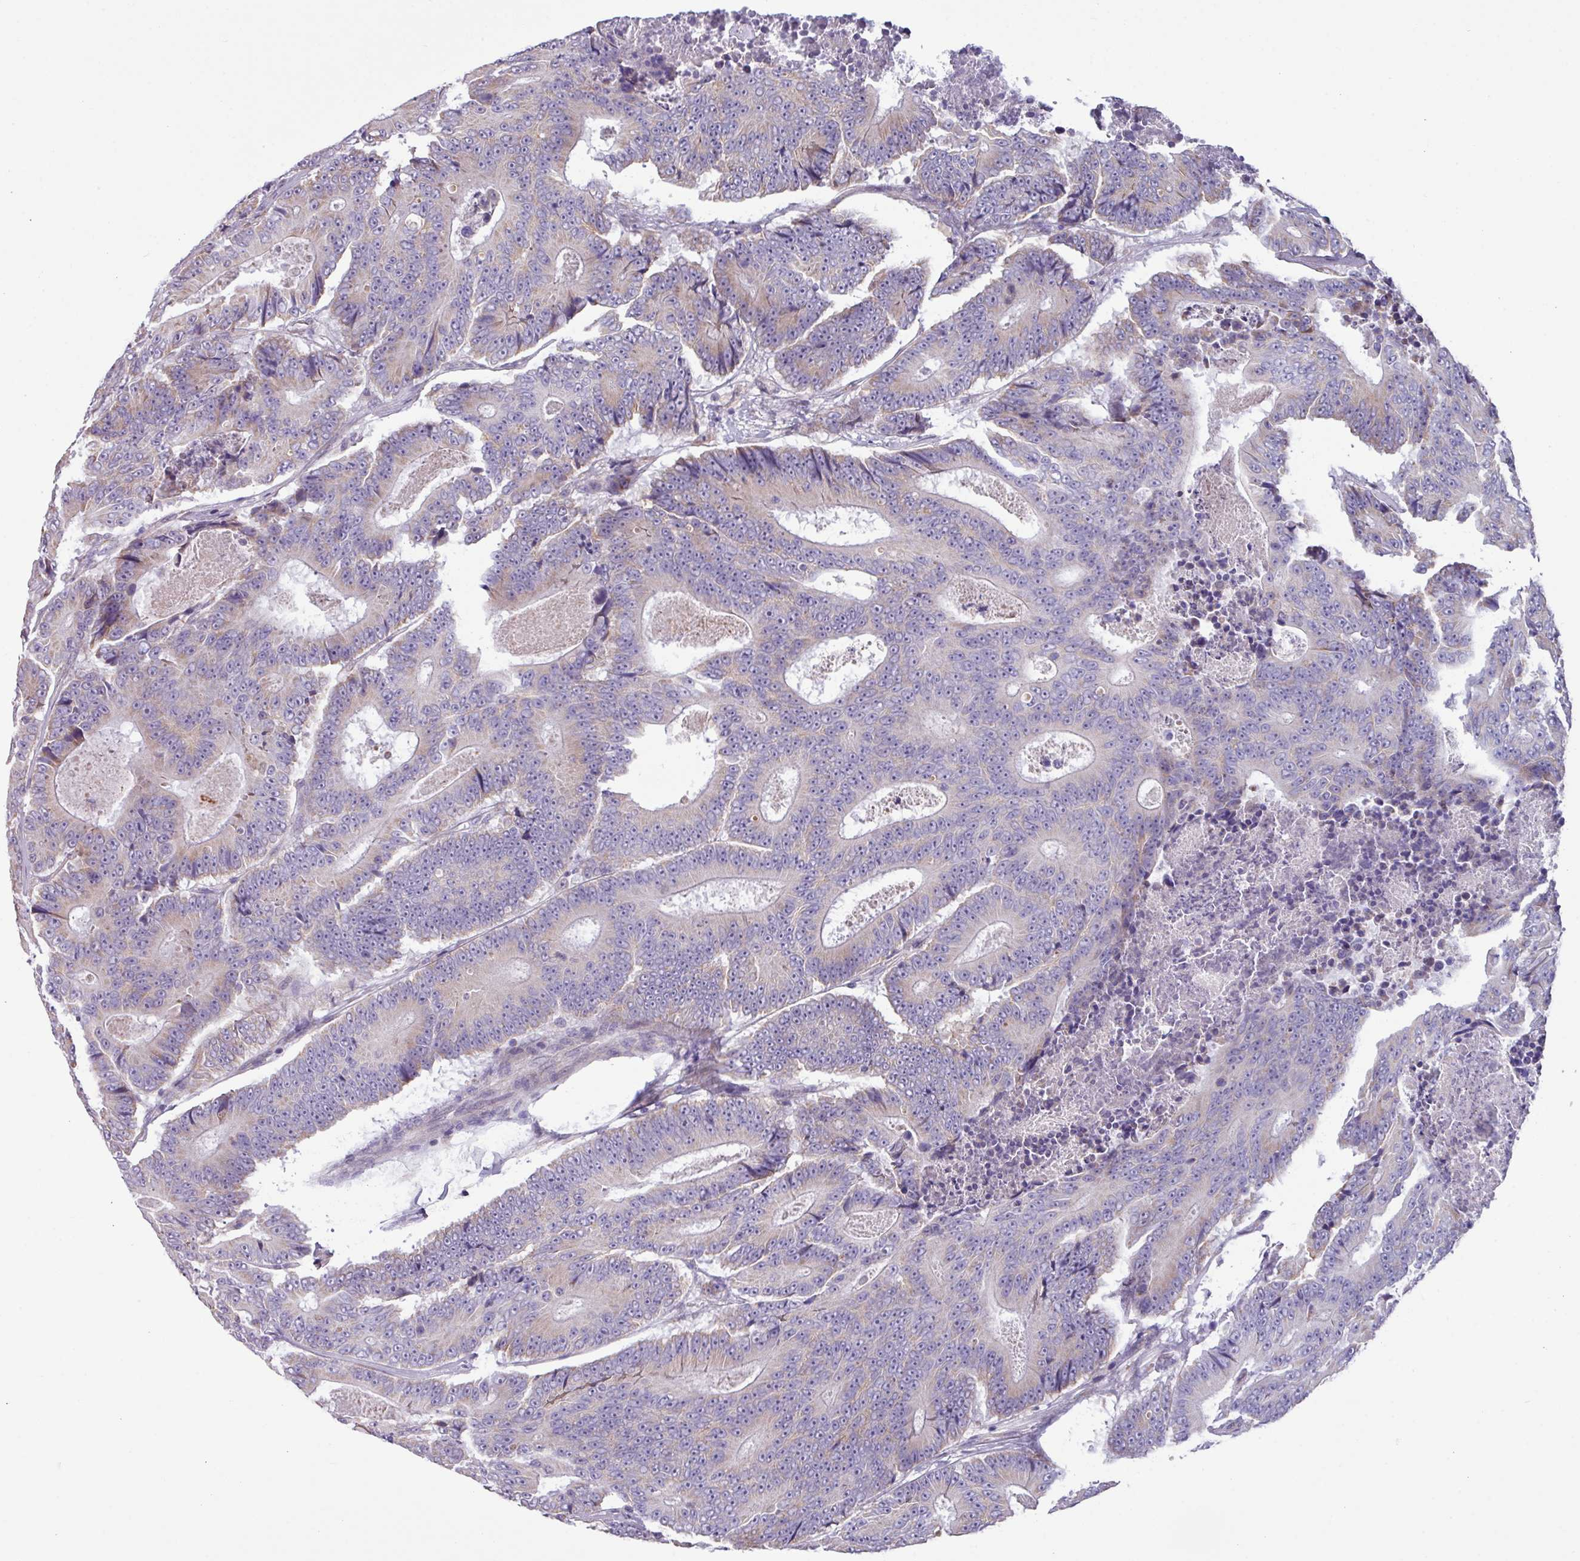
{"staining": {"intensity": "weak", "quantity": "<25%", "location": "cytoplasmic/membranous"}, "tissue": "colorectal cancer", "cell_type": "Tumor cells", "image_type": "cancer", "snomed": [{"axis": "morphology", "description": "Adenocarcinoma, NOS"}, {"axis": "topography", "description": "Colon"}], "caption": "The histopathology image exhibits no significant expression in tumor cells of colorectal adenocarcinoma. The staining was performed using DAB to visualize the protein expression in brown, while the nuclei were stained in blue with hematoxylin (Magnification: 20x).", "gene": "IRGC", "patient": {"sex": "male", "age": 83}}